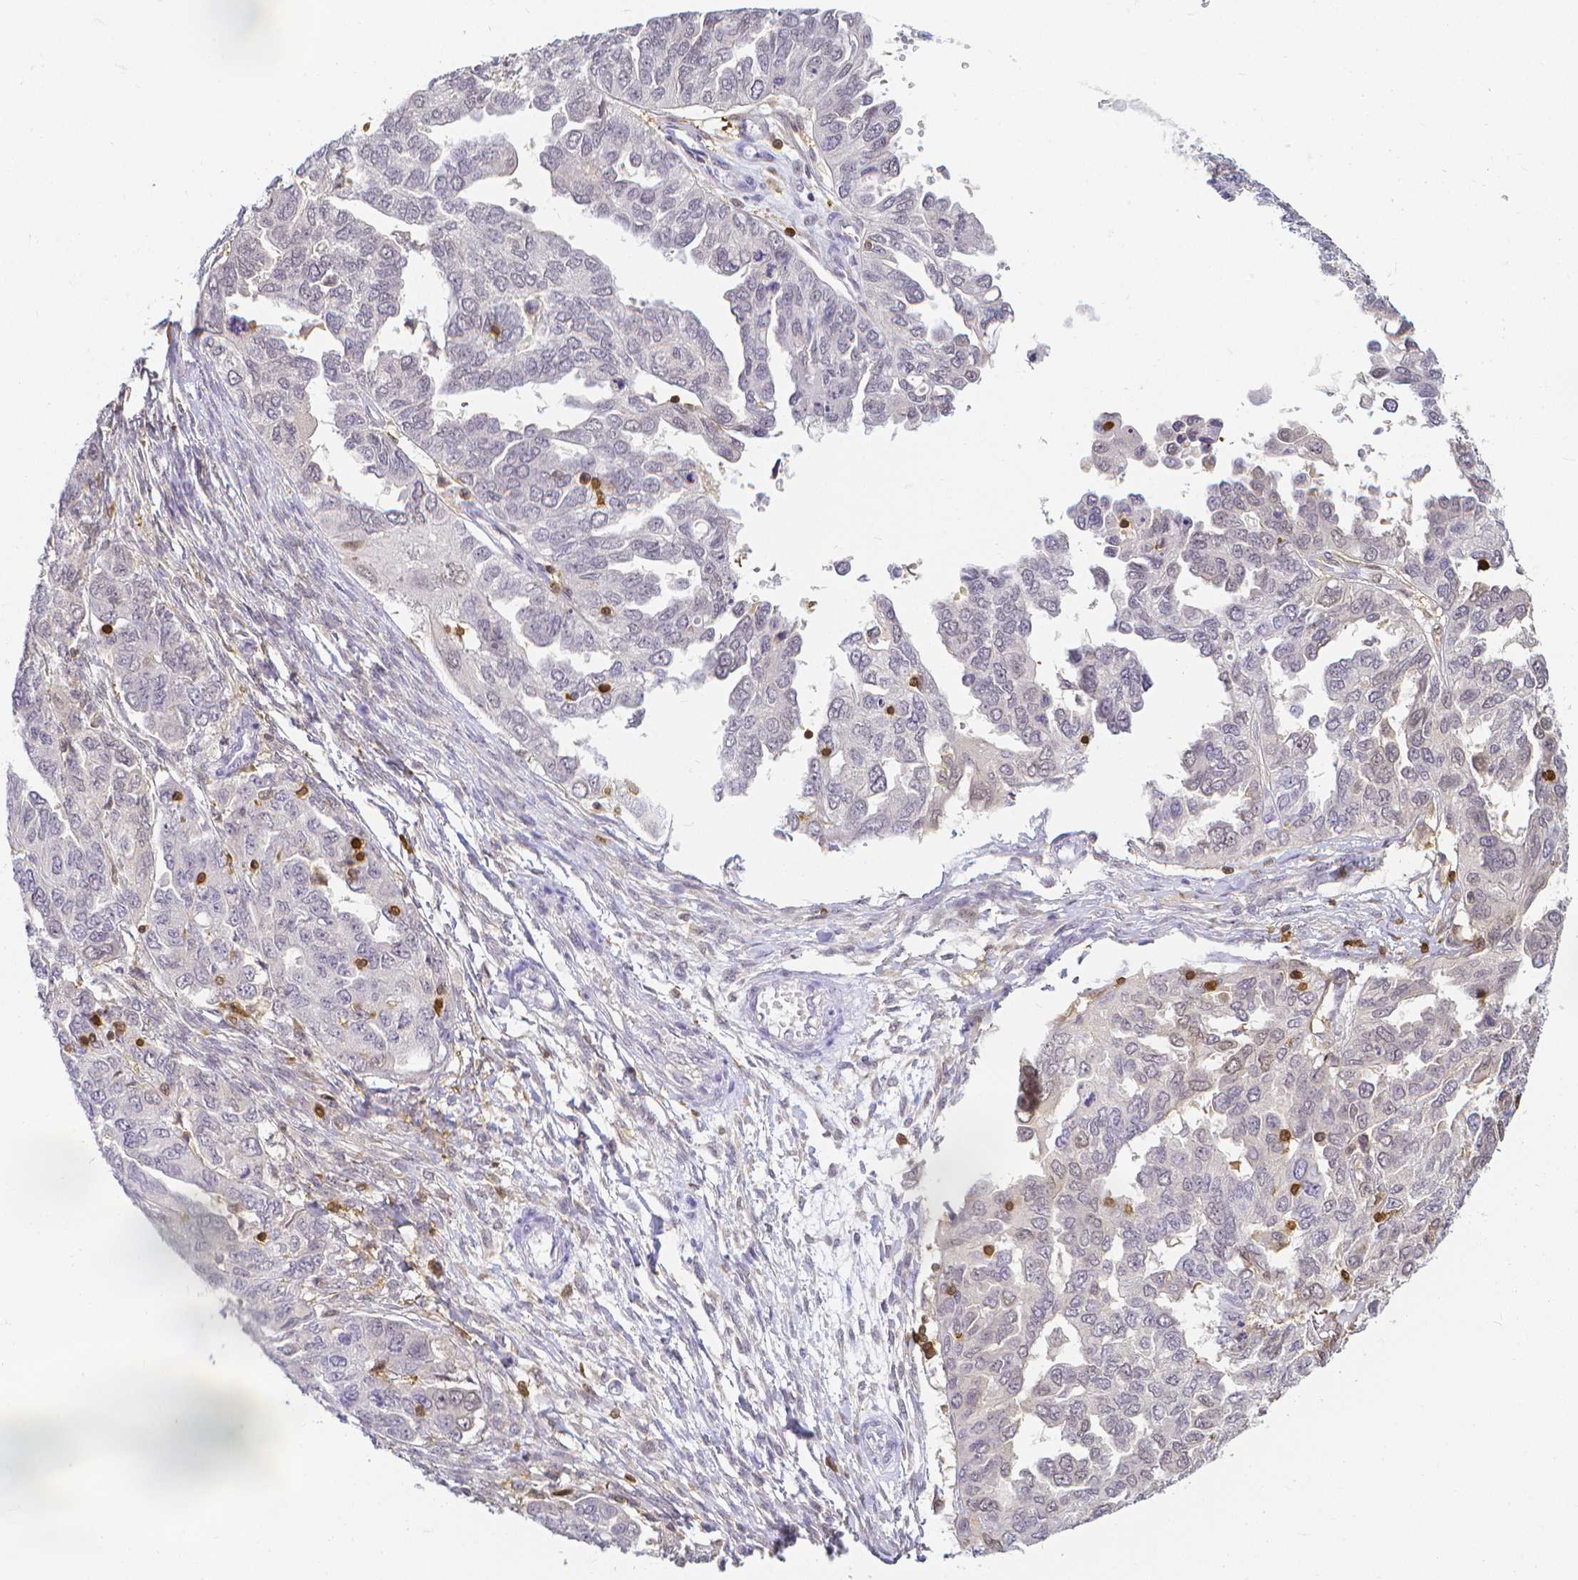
{"staining": {"intensity": "negative", "quantity": "none", "location": "none"}, "tissue": "ovarian cancer", "cell_type": "Tumor cells", "image_type": "cancer", "snomed": [{"axis": "morphology", "description": "Cystadenocarcinoma, serous, NOS"}, {"axis": "topography", "description": "Ovary"}], "caption": "Human ovarian serous cystadenocarcinoma stained for a protein using immunohistochemistry (IHC) displays no staining in tumor cells.", "gene": "COTL1", "patient": {"sex": "female", "age": 53}}